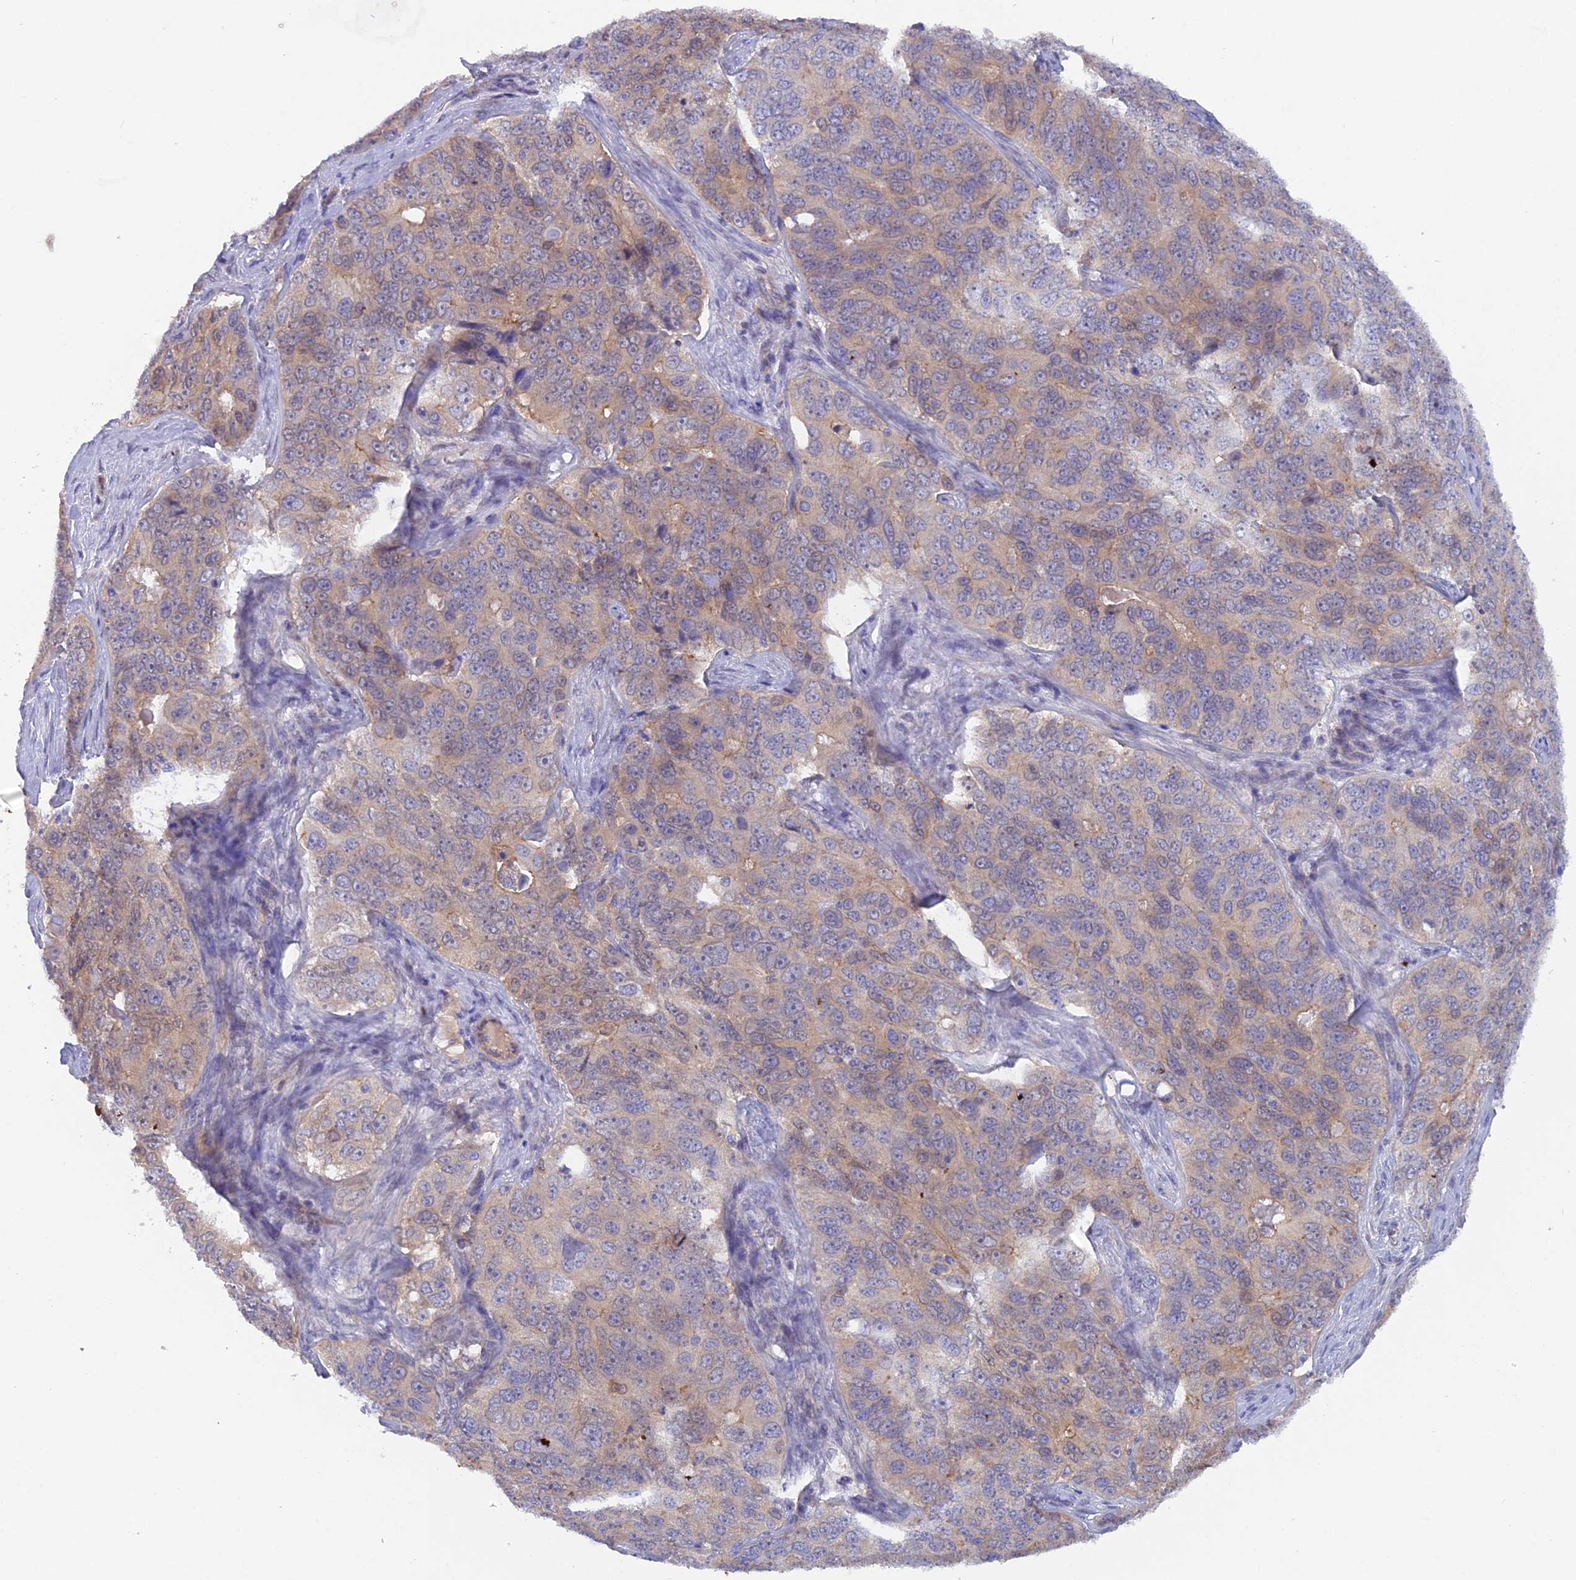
{"staining": {"intensity": "weak", "quantity": "25%-75%", "location": "cytoplasmic/membranous"}, "tissue": "ovarian cancer", "cell_type": "Tumor cells", "image_type": "cancer", "snomed": [{"axis": "morphology", "description": "Carcinoma, endometroid"}, {"axis": "topography", "description": "Ovary"}], "caption": "Ovarian endometroid carcinoma tissue exhibits weak cytoplasmic/membranous staining in approximately 25%-75% of tumor cells", "gene": "FZR1", "patient": {"sex": "female", "age": 51}}